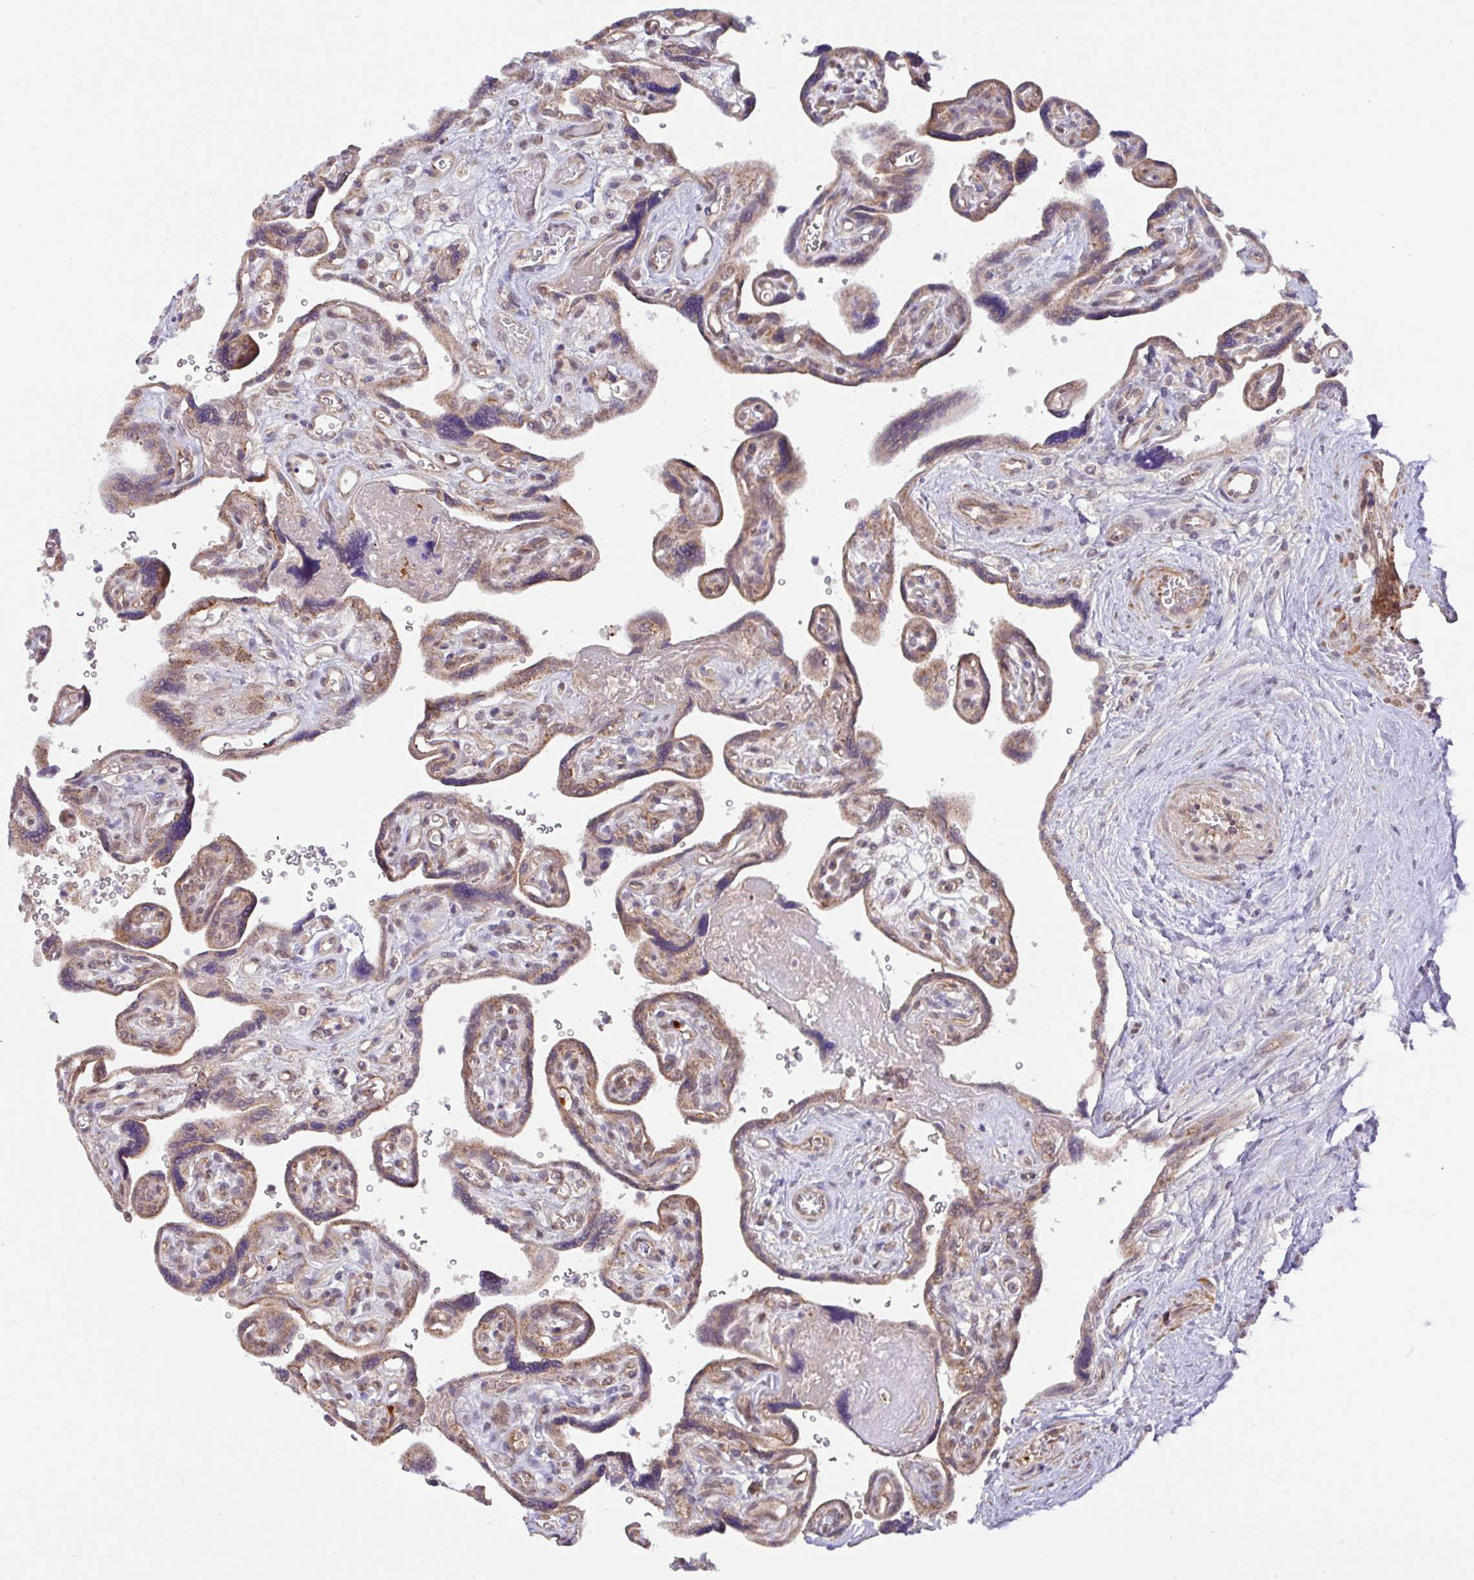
{"staining": {"intensity": "moderate", "quantity": ">75%", "location": "cytoplasmic/membranous"}, "tissue": "placenta", "cell_type": "Decidual cells", "image_type": "normal", "snomed": [{"axis": "morphology", "description": "Normal tissue, NOS"}, {"axis": "topography", "description": "Placenta"}], "caption": "Immunohistochemical staining of benign placenta exhibits >75% levels of moderate cytoplasmic/membranous protein positivity in approximately >75% of decidual cells.", "gene": "DLEU7", "patient": {"sex": "female", "age": 39}}